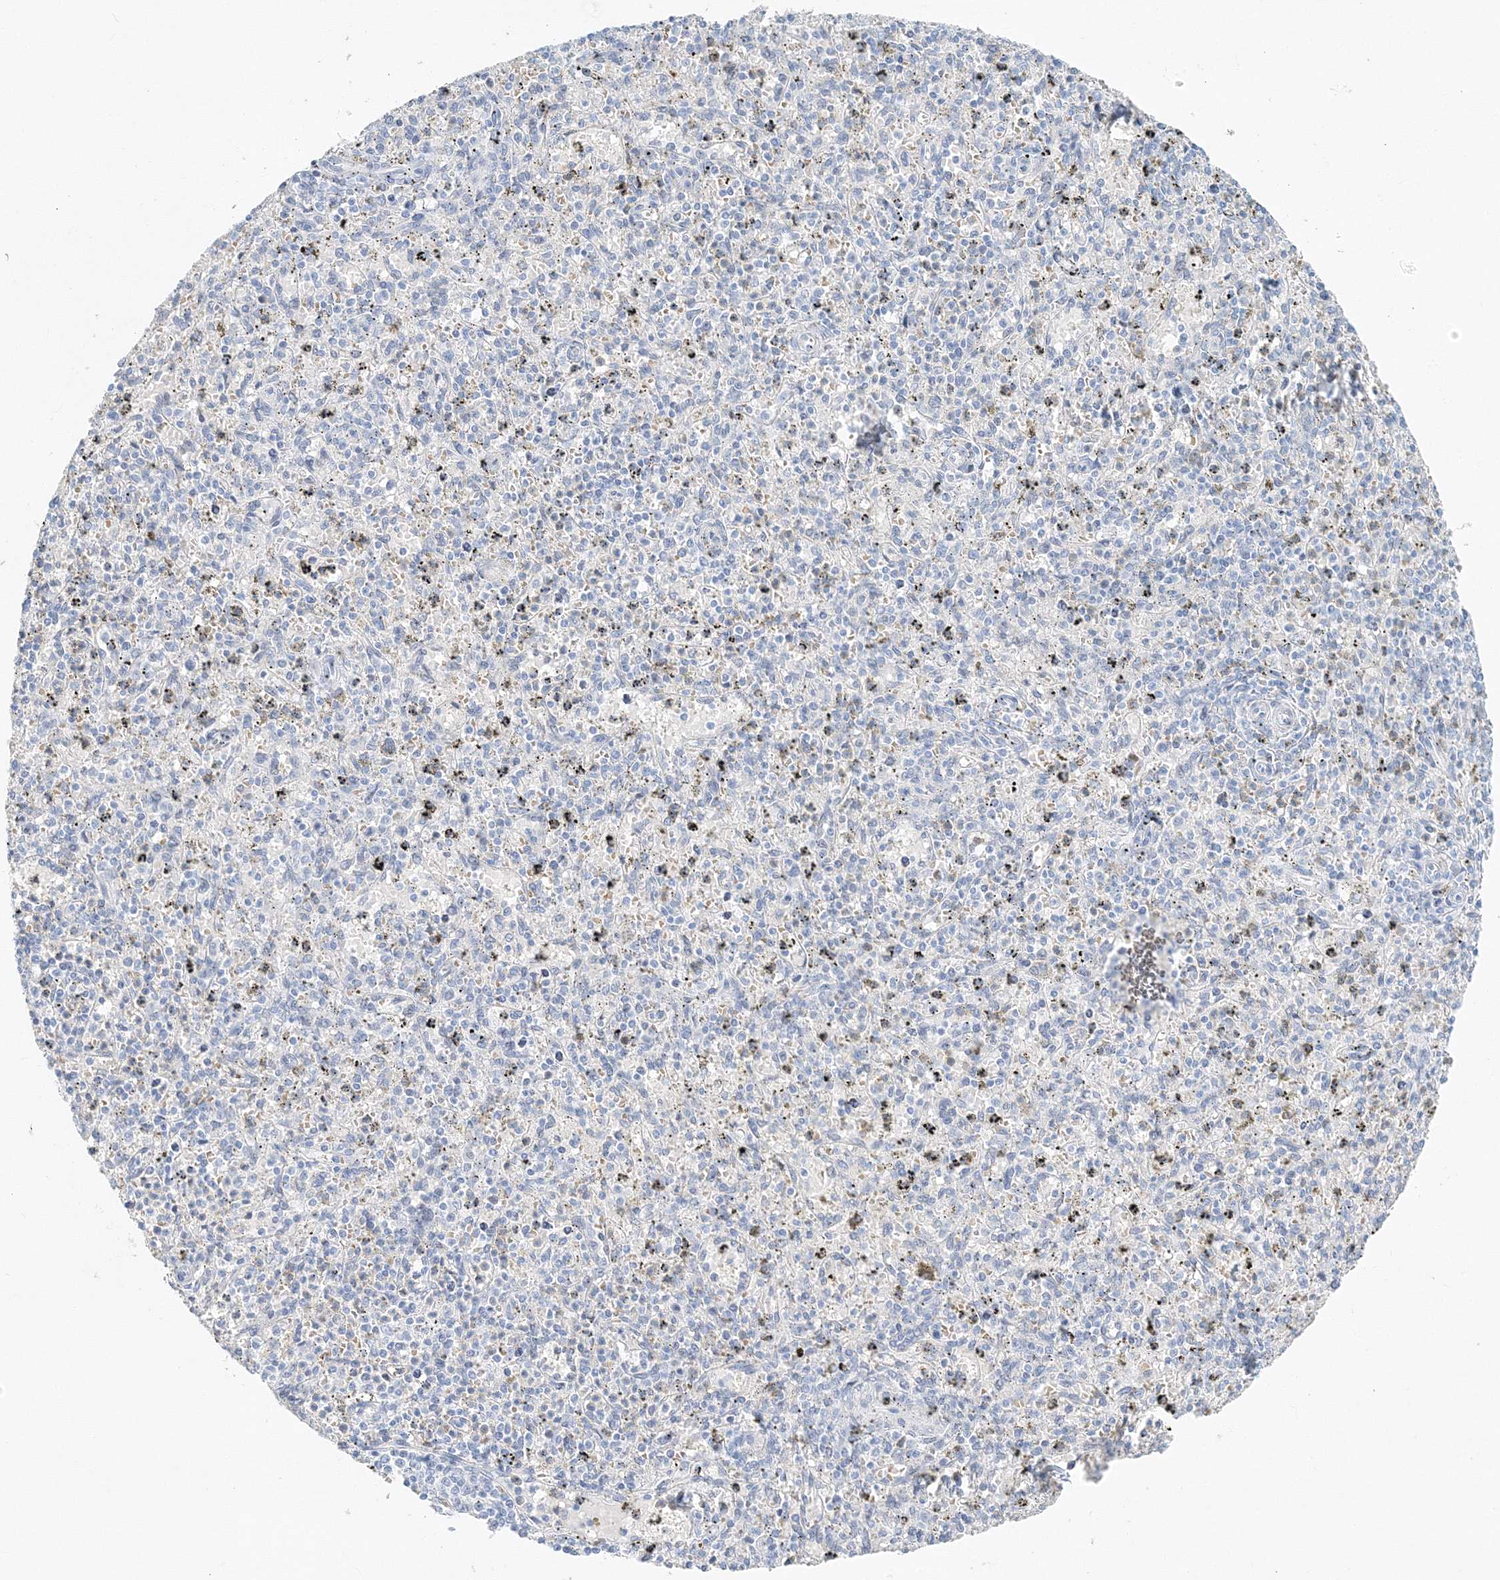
{"staining": {"intensity": "negative", "quantity": "none", "location": "none"}, "tissue": "spleen", "cell_type": "Cells in red pulp", "image_type": "normal", "snomed": [{"axis": "morphology", "description": "Normal tissue, NOS"}, {"axis": "topography", "description": "Spleen"}], "caption": "An immunohistochemistry (IHC) photomicrograph of unremarkable spleen is shown. There is no staining in cells in red pulp of spleen.", "gene": "VILL", "patient": {"sex": "male", "age": 72}}